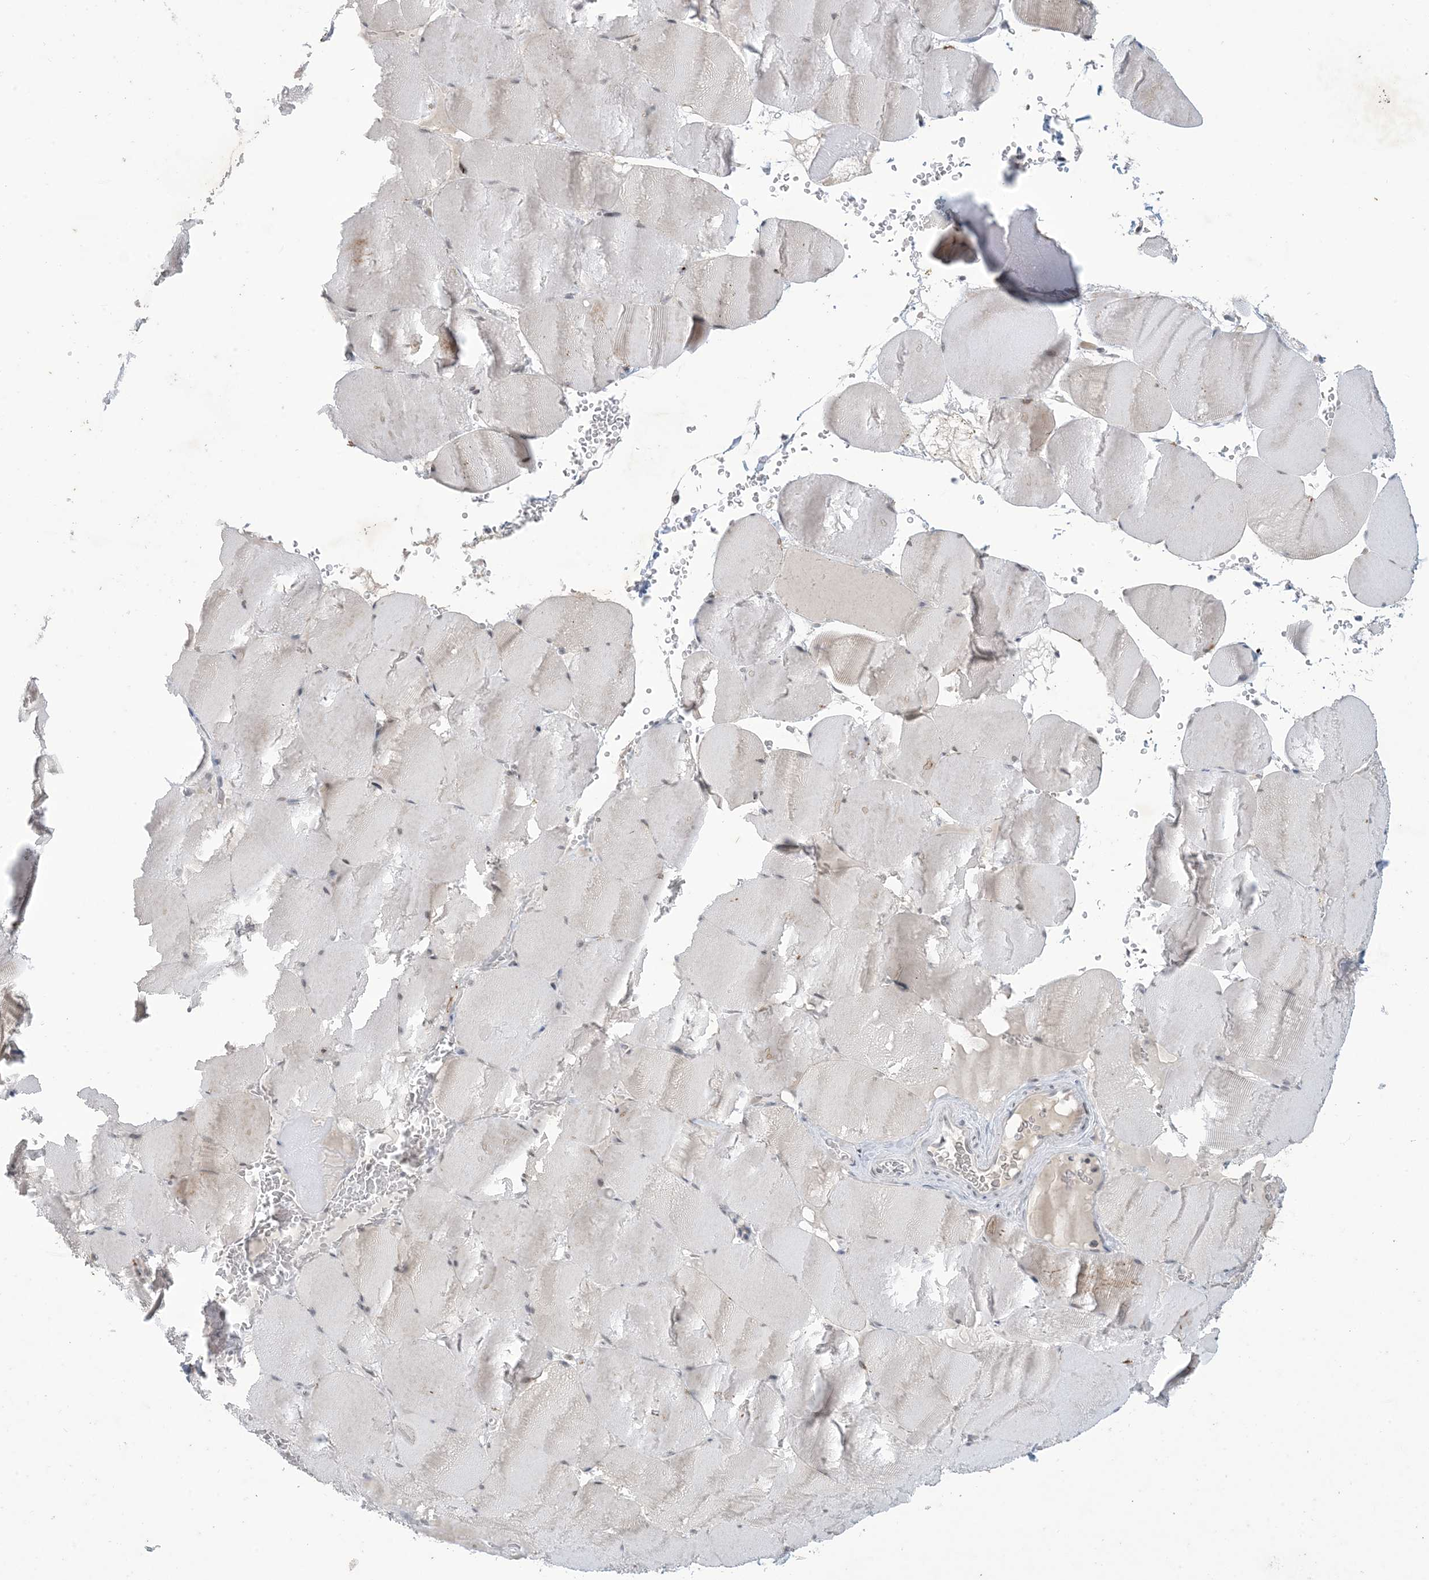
{"staining": {"intensity": "moderate", "quantity": "<25%", "location": "cytoplasmic/membranous"}, "tissue": "skeletal muscle", "cell_type": "Myocytes", "image_type": "normal", "snomed": [{"axis": "morphology", "description": "Normal tissue, NOS"}, {"axis": "topography", "description": "Skeletal muscle"}, {"axis": "topography", "description": "Head-Neck"}], "caption": "Immunohistochemistry histopathology image of normal skeletal muscle: skeletal muscle stained using immunohistochemistry reveals low levels of moderate protein expression localized specifically in the cytoplasmic/membranous of myocytes, appearing as a cytoplasmic/membranous brown color.", "gene": "ZNF674", "patient": {"sex": "male", "age": 66}}